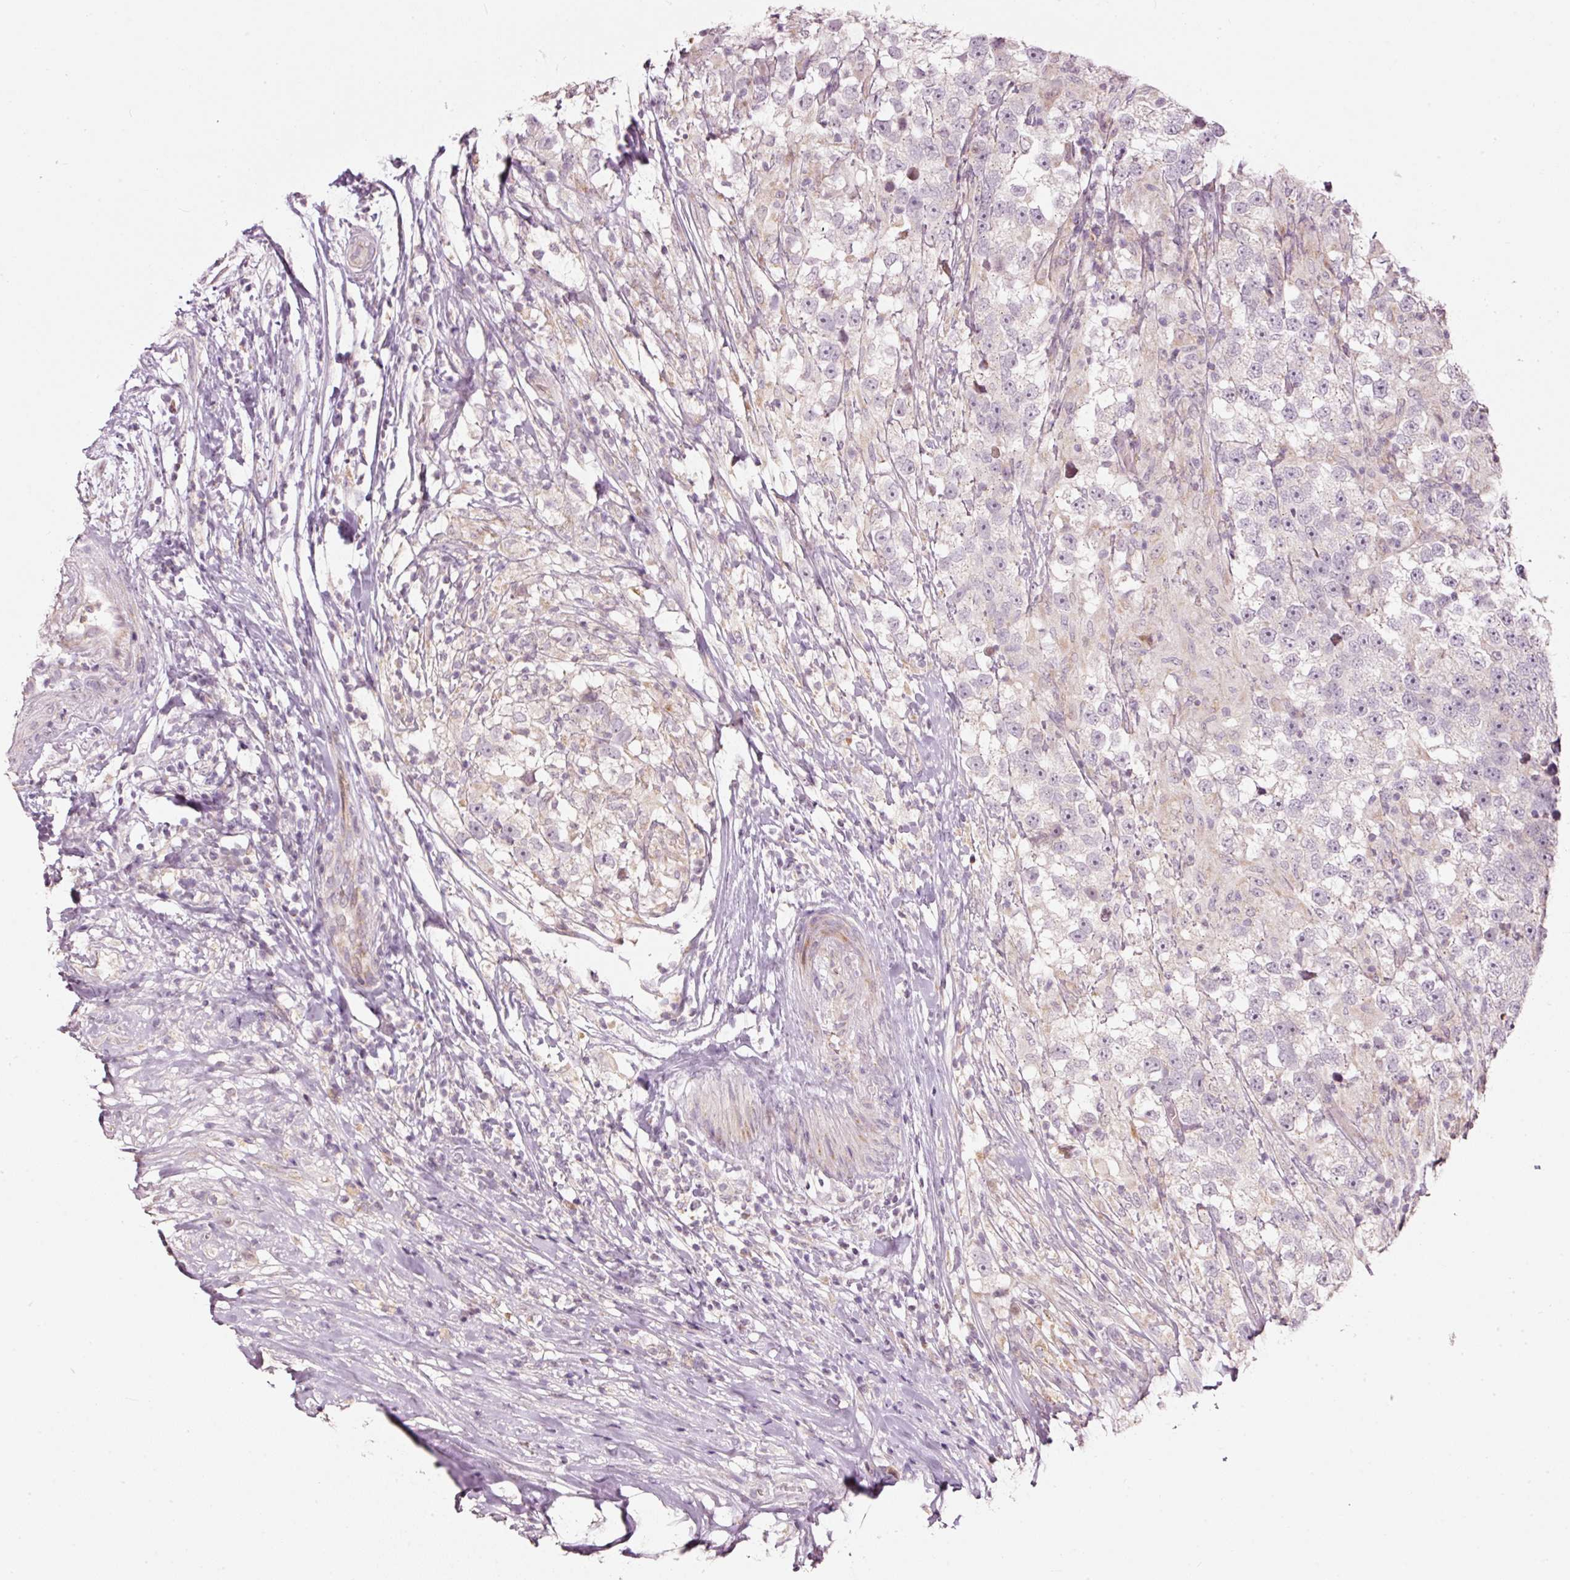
{"staining": {"intensity": "negative", "quantity": "none", "location": "none"}, "tissue": "testis cancer", "cell_type": "Tumor cells", "image_type": "cancer", "snomed": [{"axis": "morphology", "description": "Seminoma, NOS"}, {"axis": "topography", "description": "Testis"}], "caption": "This is an IHC histopathology image of human seminoma (testis). There is no staining in tumor cells.", "gene": "TOB2", "patient": {"sex": "male", "age": 46}}